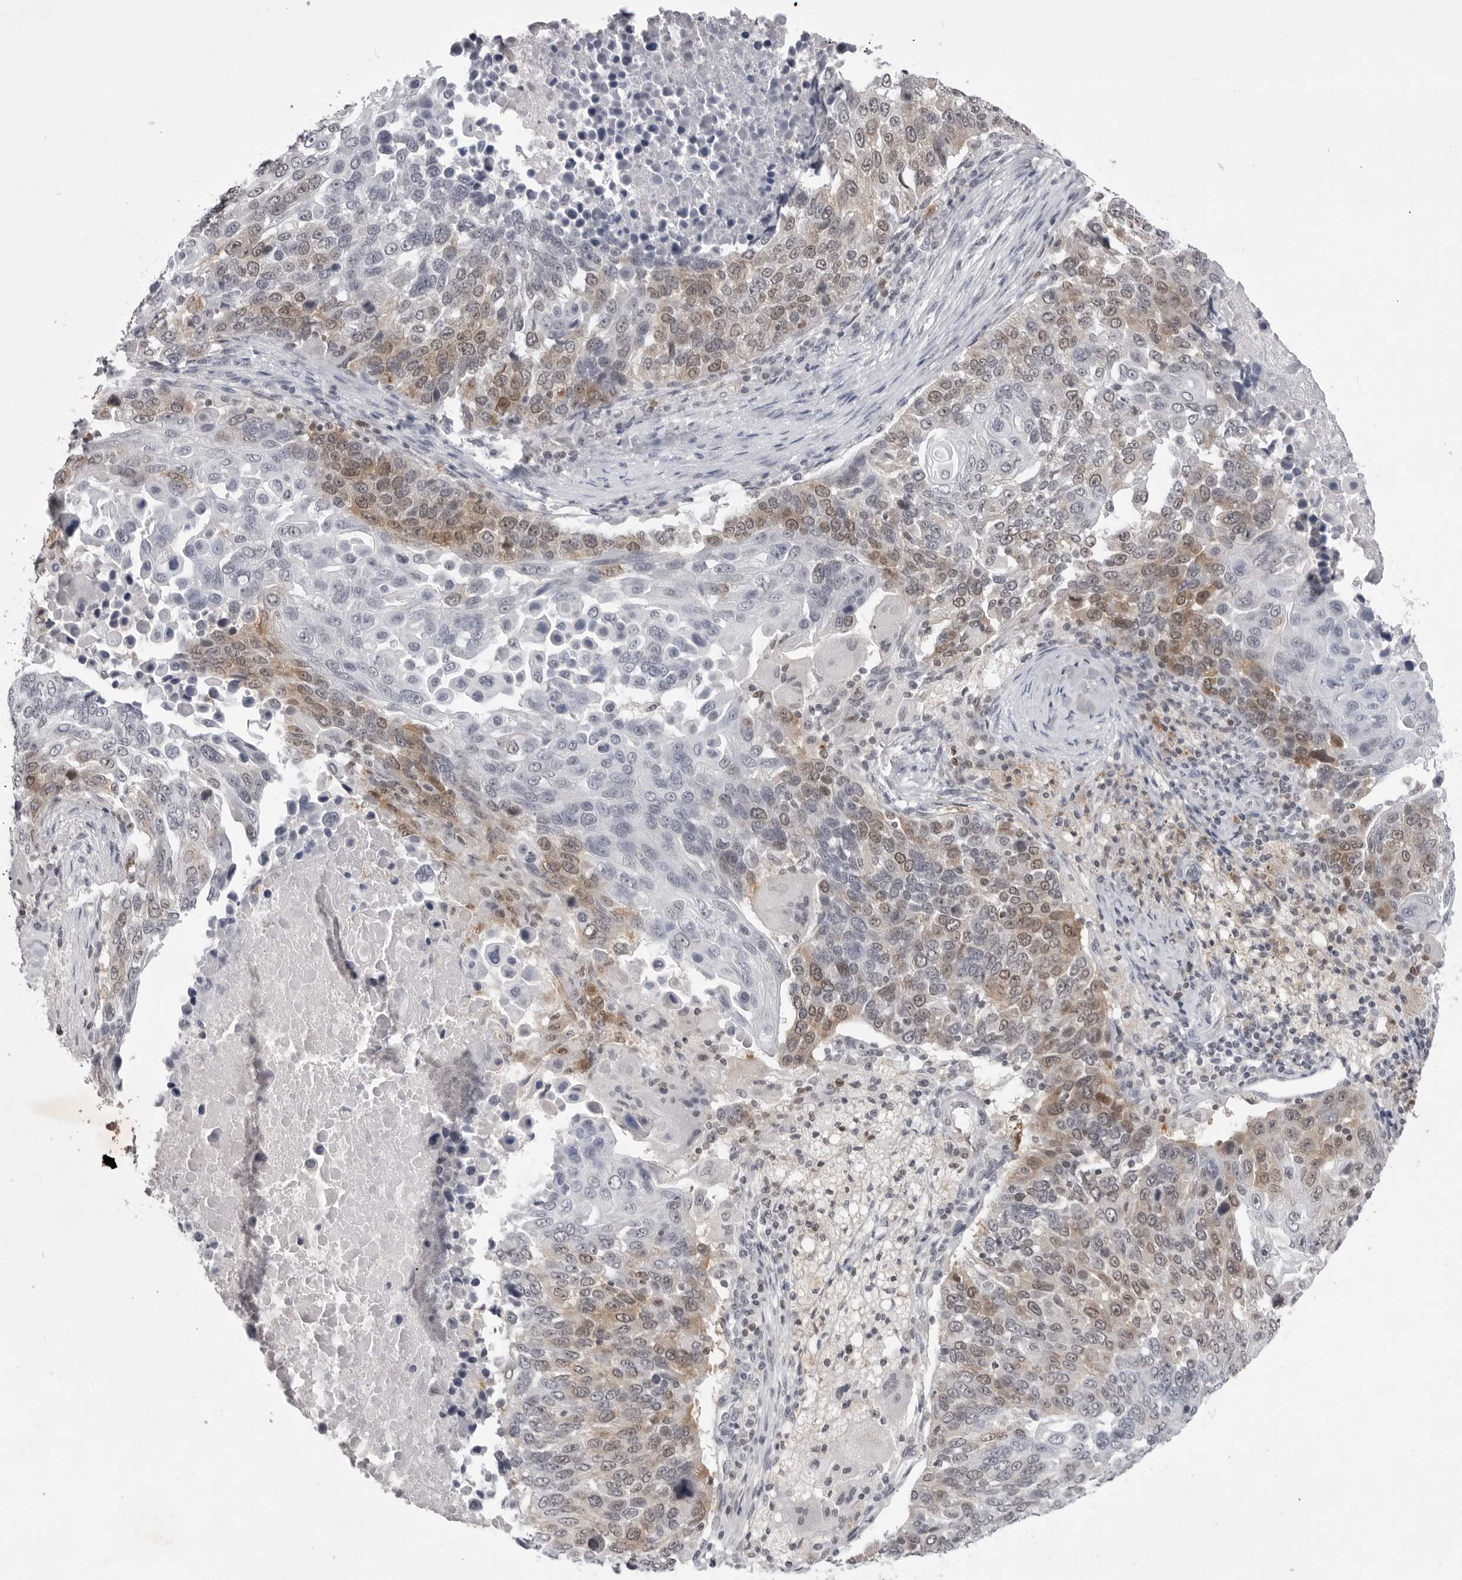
{"staining": {"intensity": "moderate", "quantity": "25%-75%", "location": "cytoplasmic/membranous"}, "tissue": "lung cancer", "cell_type": "Tumor cells", "image_type": "cancer", "snomed": [{"axis": "morphology", "description": "Squamous cell carcinoma, NOS"}, {"axis": "topography", "description": "Lung"}], "caption": "This image reveals squamous cell carcinoma (lung) stained with immunohistochemistry to label a protein in brown. The cytoplasmic/membranous of tumor cells show moderate positivity for the protein. Nuclei are counter-stained blue.", "gene": "RRM1", "patient": {"sex": "male", "age": 66}}